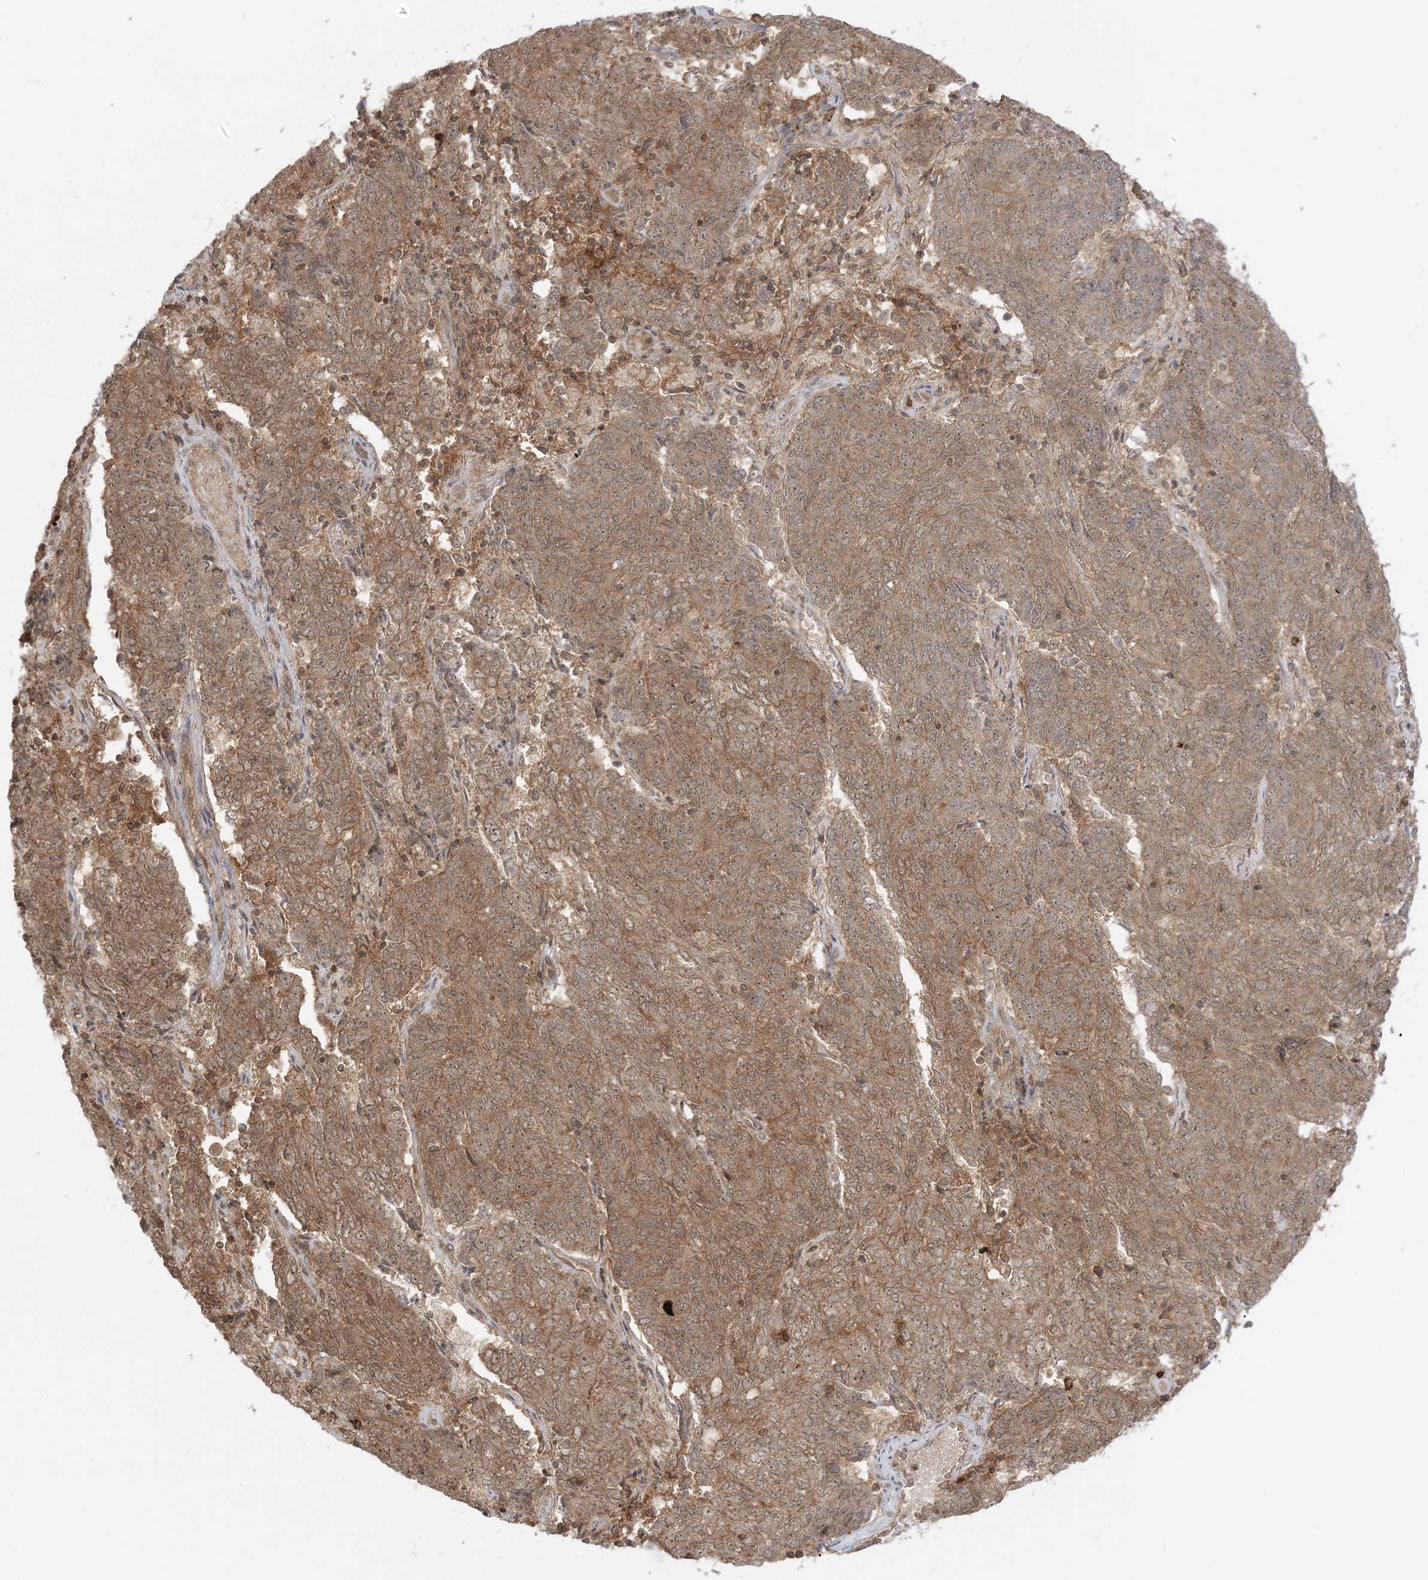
{"staining": {"intensity": "moderate", "quantity": ">75%", "location": "cytoplasmic/membranous,nuclear"}, "tissue": "endometrial cancer", "cell_type": "Tumor cells", "image_type": "cancer", "snomed": [{"axis": "morphology", "description": "Adenocarcinoma, NOS"}, {"axis": "topography", "description": "Endometrium"}], "caption": "Immunohistochemistry (DAB) staining of endometrial cancer (adenocarcinoma) displays moderate cytoplasmic/membranous and nuclear protein expression in about >75% of tumor cells. The protein of interest is shown in brown color, while the nuclei are stained blue.", "gene": "PPP1R7", "patient": {"sex": "female", "age": 80}}